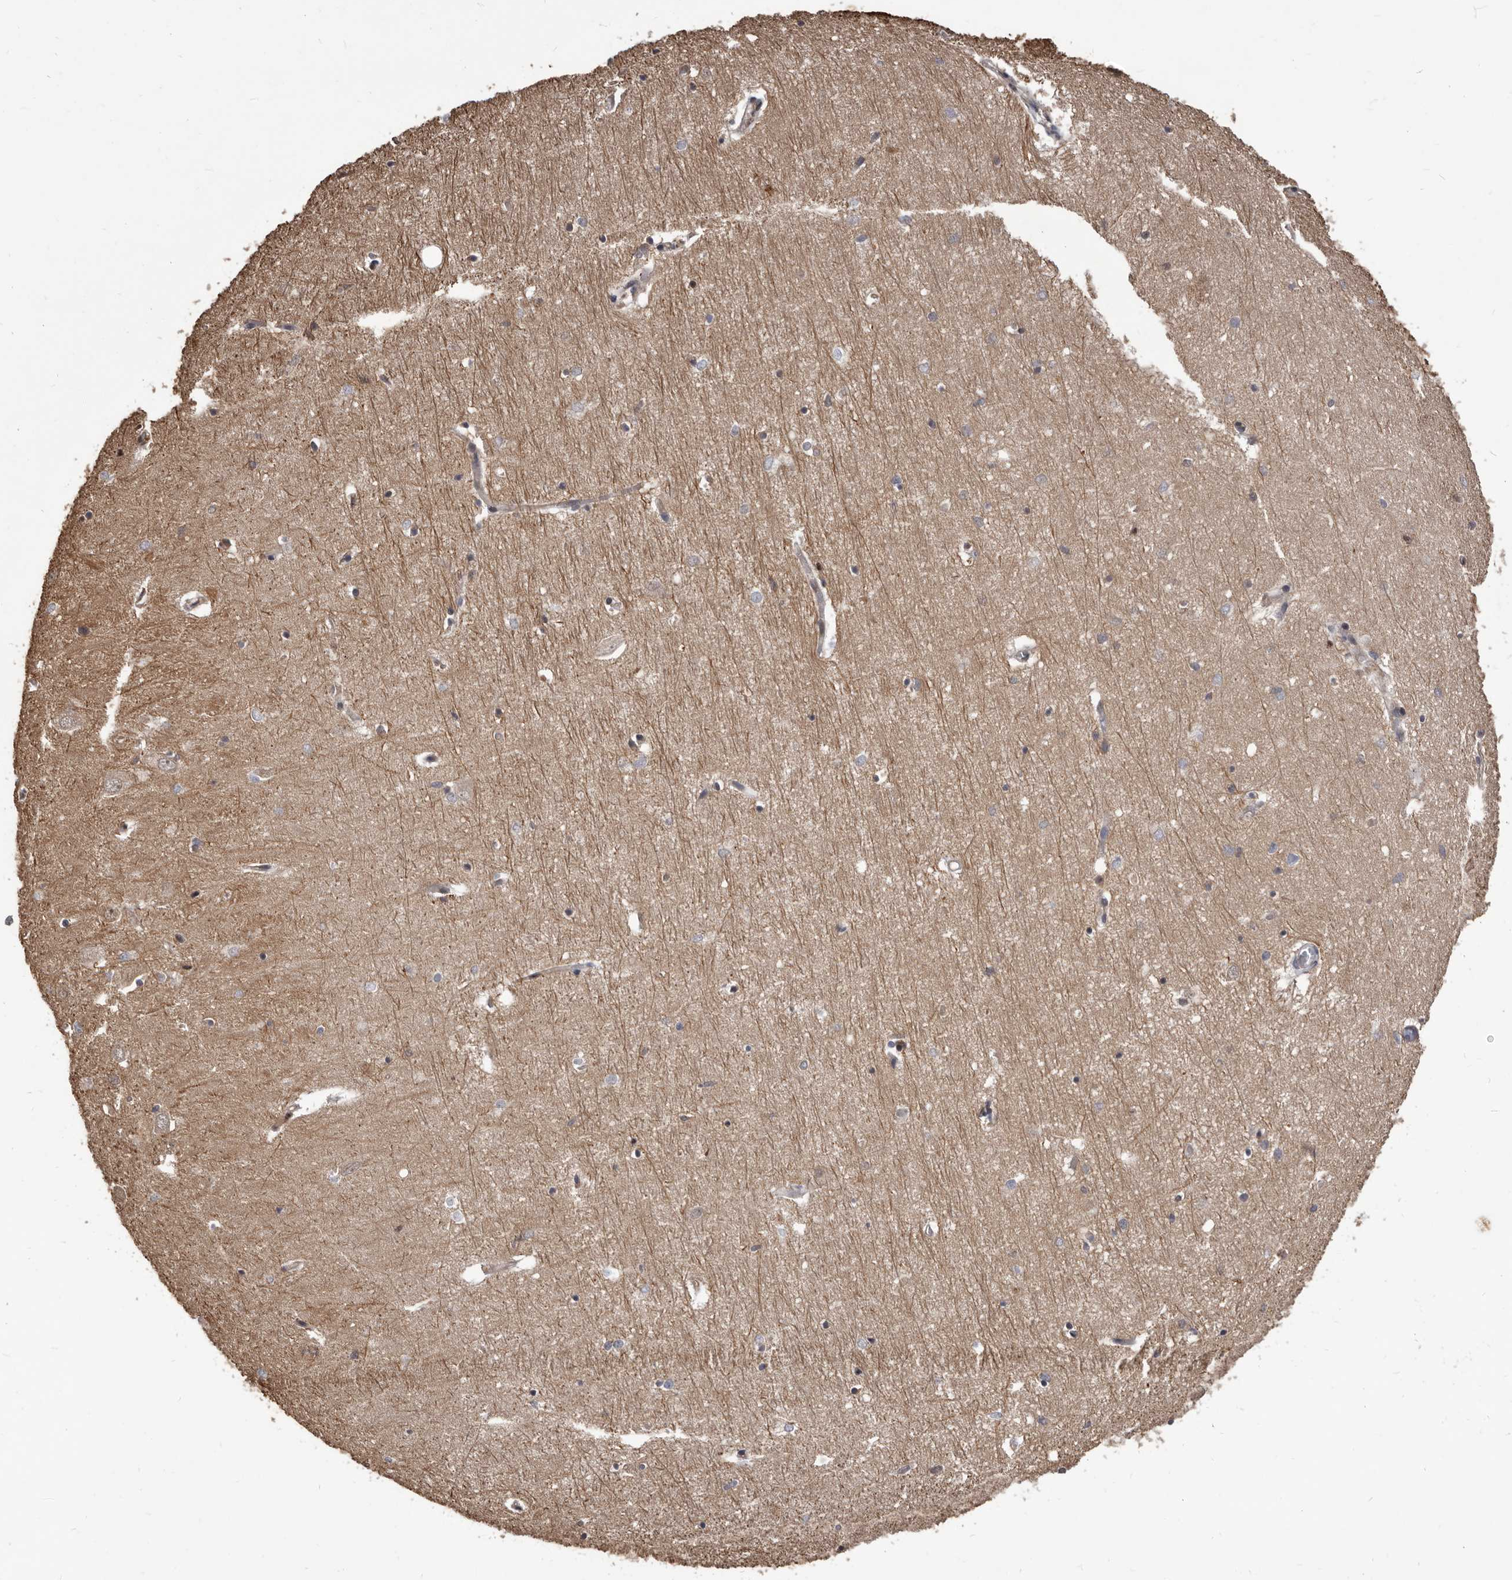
{"staining": {"intensity": "negative", "quantity": "none", "location": "none"}, "tissue": "hippocampus", "cell_type": "Glial cells", "image_type": "normal", "snomed": [{"axis": "morphology", "description": "Normal tissue, NOS"}, {"axis": "topography", "description": "Hippocampus"}], "caption": "The photomicrograph demonstrates no significant staining in glial cells of hippocampus. (Stains: DAB (3,3'-diaminobenzidine) immunohistochemistry with hematoxylin counter stain, Microscopy: brightfield microscopy at high magnification).", "gene": "ADAMTS20", "patient": {"sex": "female", "age": 64}}